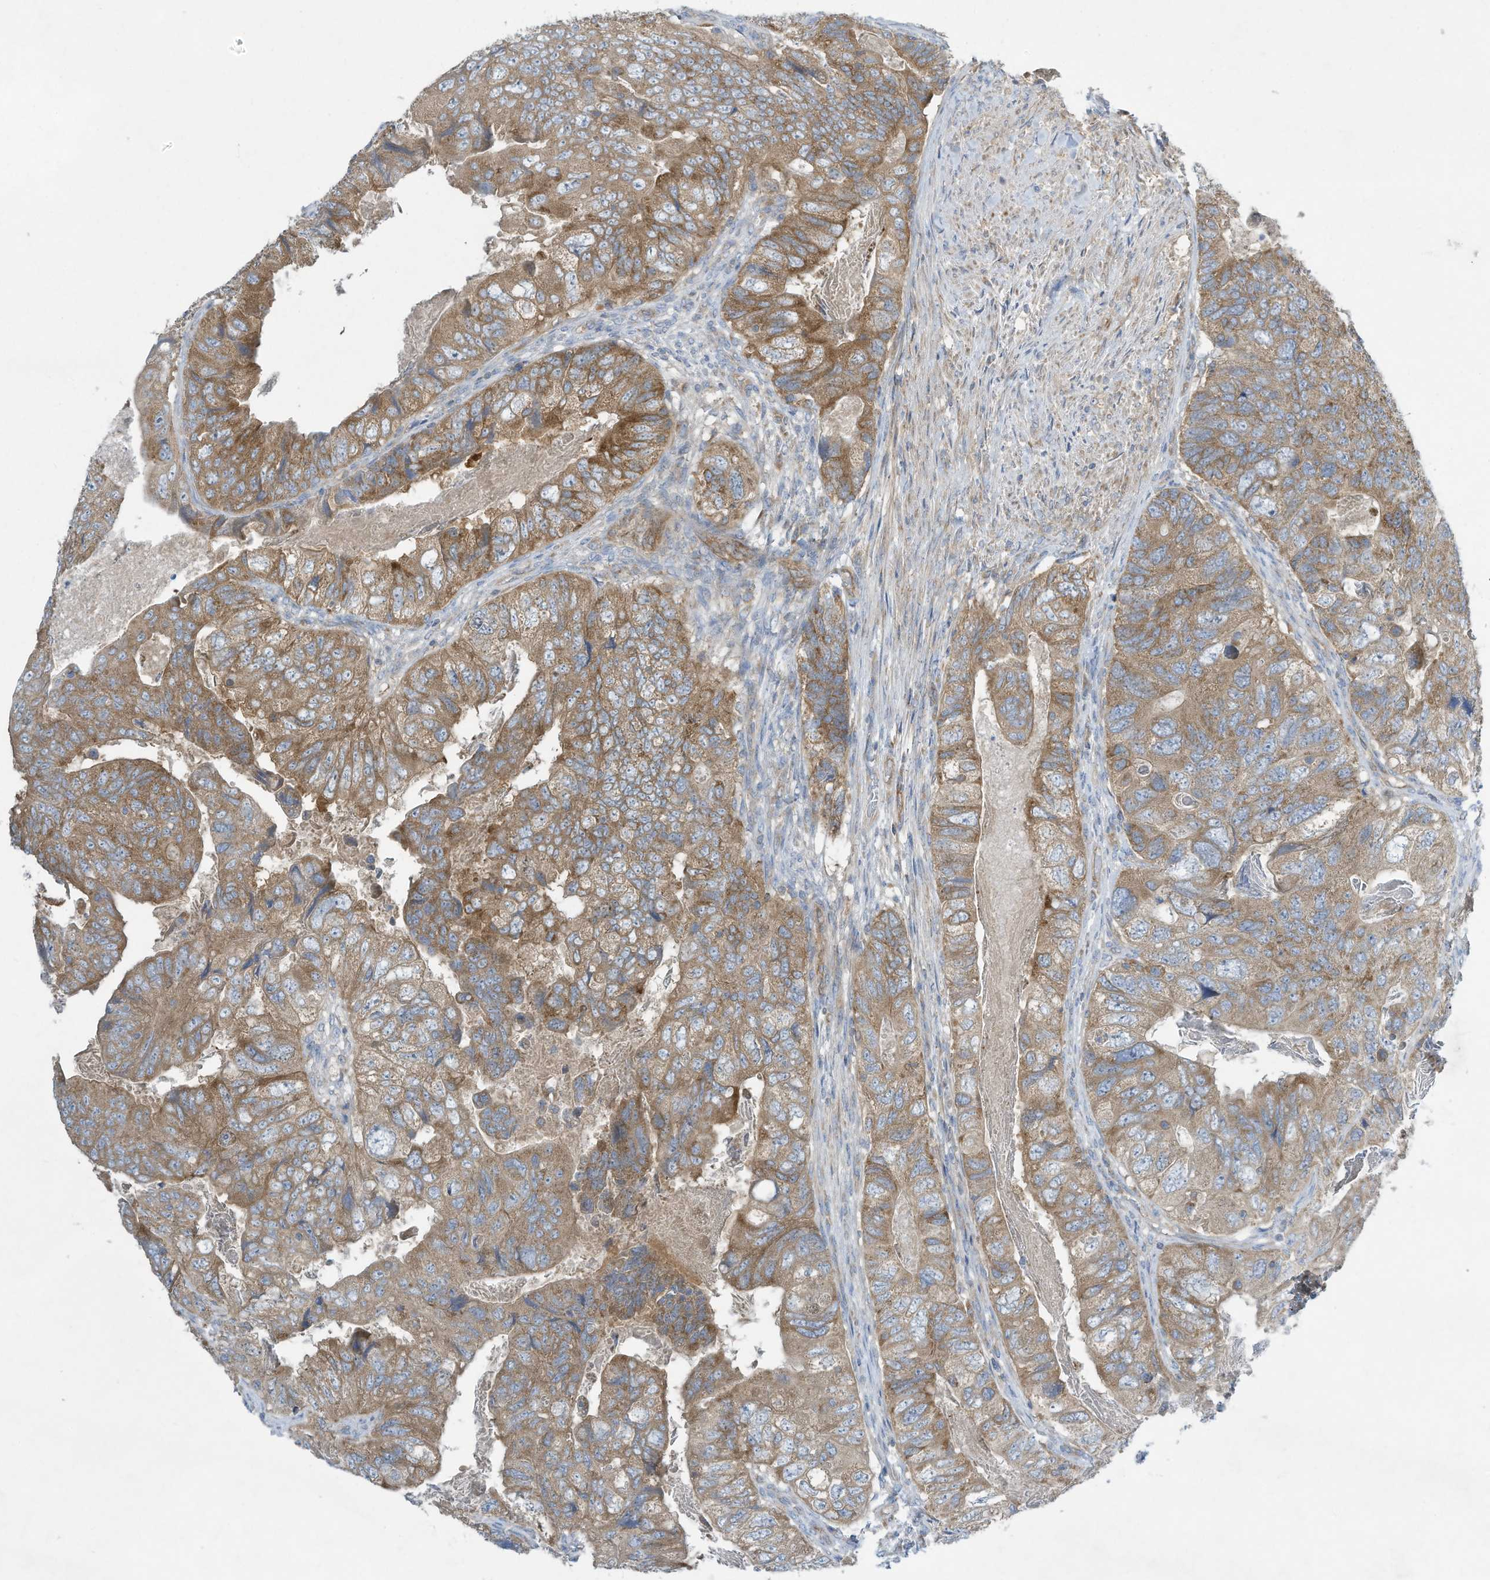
{"staining": {"intensity": "moderate", "quantity": ">75%", "location": "cytoplasmic/membranous"}, "tissue": "colorectal cancer", "cell_type": "Tumor cells", "image_type": "cancer", "snomed": [{"axis": "morphology", "description": "Adenocarcinoma, NOS"}, {"axis": "topography", "description": "Rectum"}], "caption": "Immunohistochemistry (DAB) staining of colorectal adenocarcinoma displays moderate cytoplasmic/membranous protein positivity in approximately >75% of tumor cells. (DAB IHC with brightfield microscopy, high magnification).", "gene": "SYNJ2", "patient": {"sex": "male", "age": 63}}